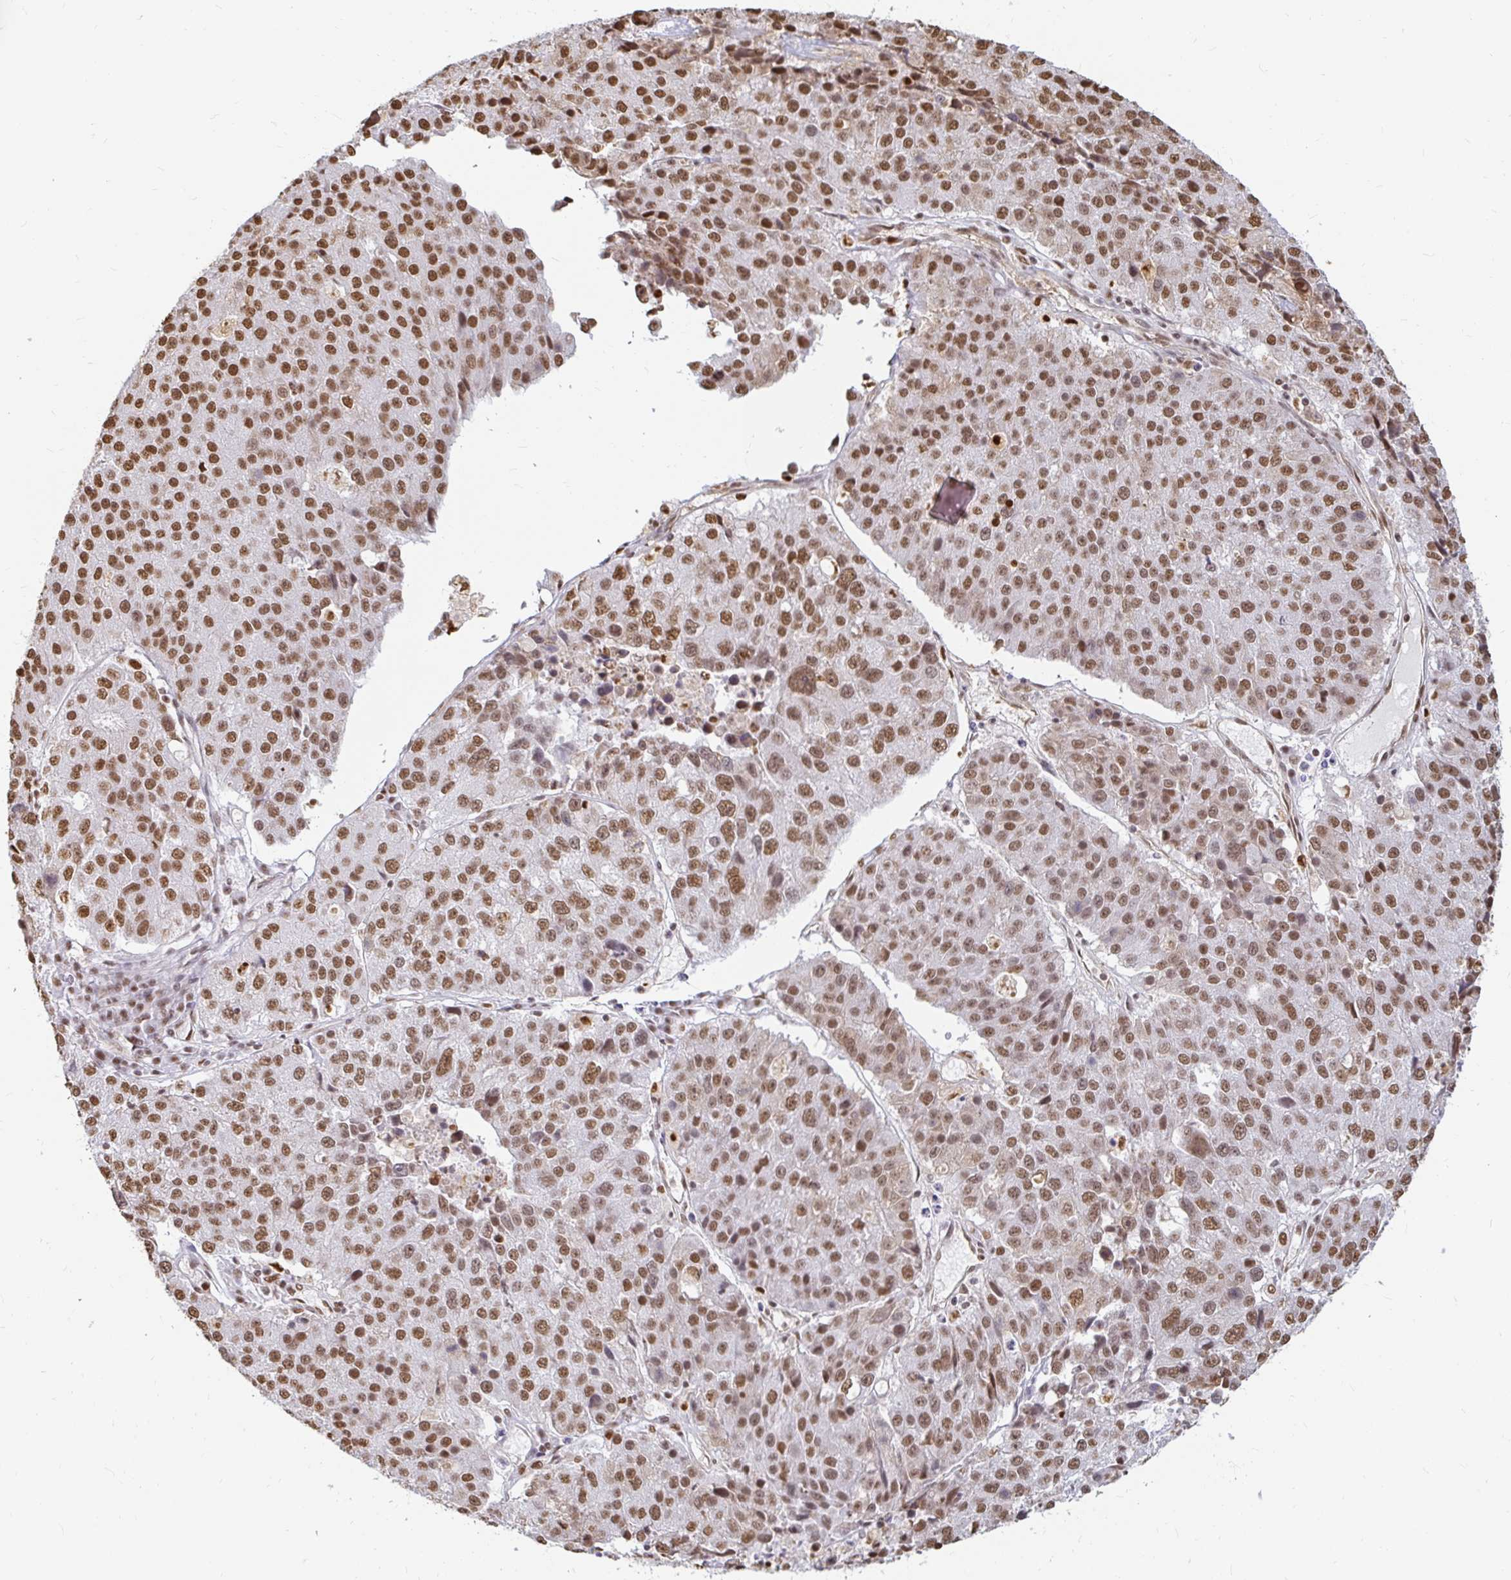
{"staining": {"intensity": "strong", "quantity": ">75%", "location": "nuclear"}, "tissue": "stomach cancer", "cell_type": "Tumor cells", "image_type": "cancer", "snomed": [{"axis": "morphology", "description": "Adenocarcinoma, NOS"}, {"axis": "topography", "description": "Stomach"}], "caption": "Adenocarcinoma (stomach) stained with immunohistochemistry (IHC) displays strong nuclear expression in approximately >75% of tumor cells. (IHC, brightfield microscopy, high magnification).", "gene": "HNRNPU", "patient": {"sex": "male", "age": 71}}